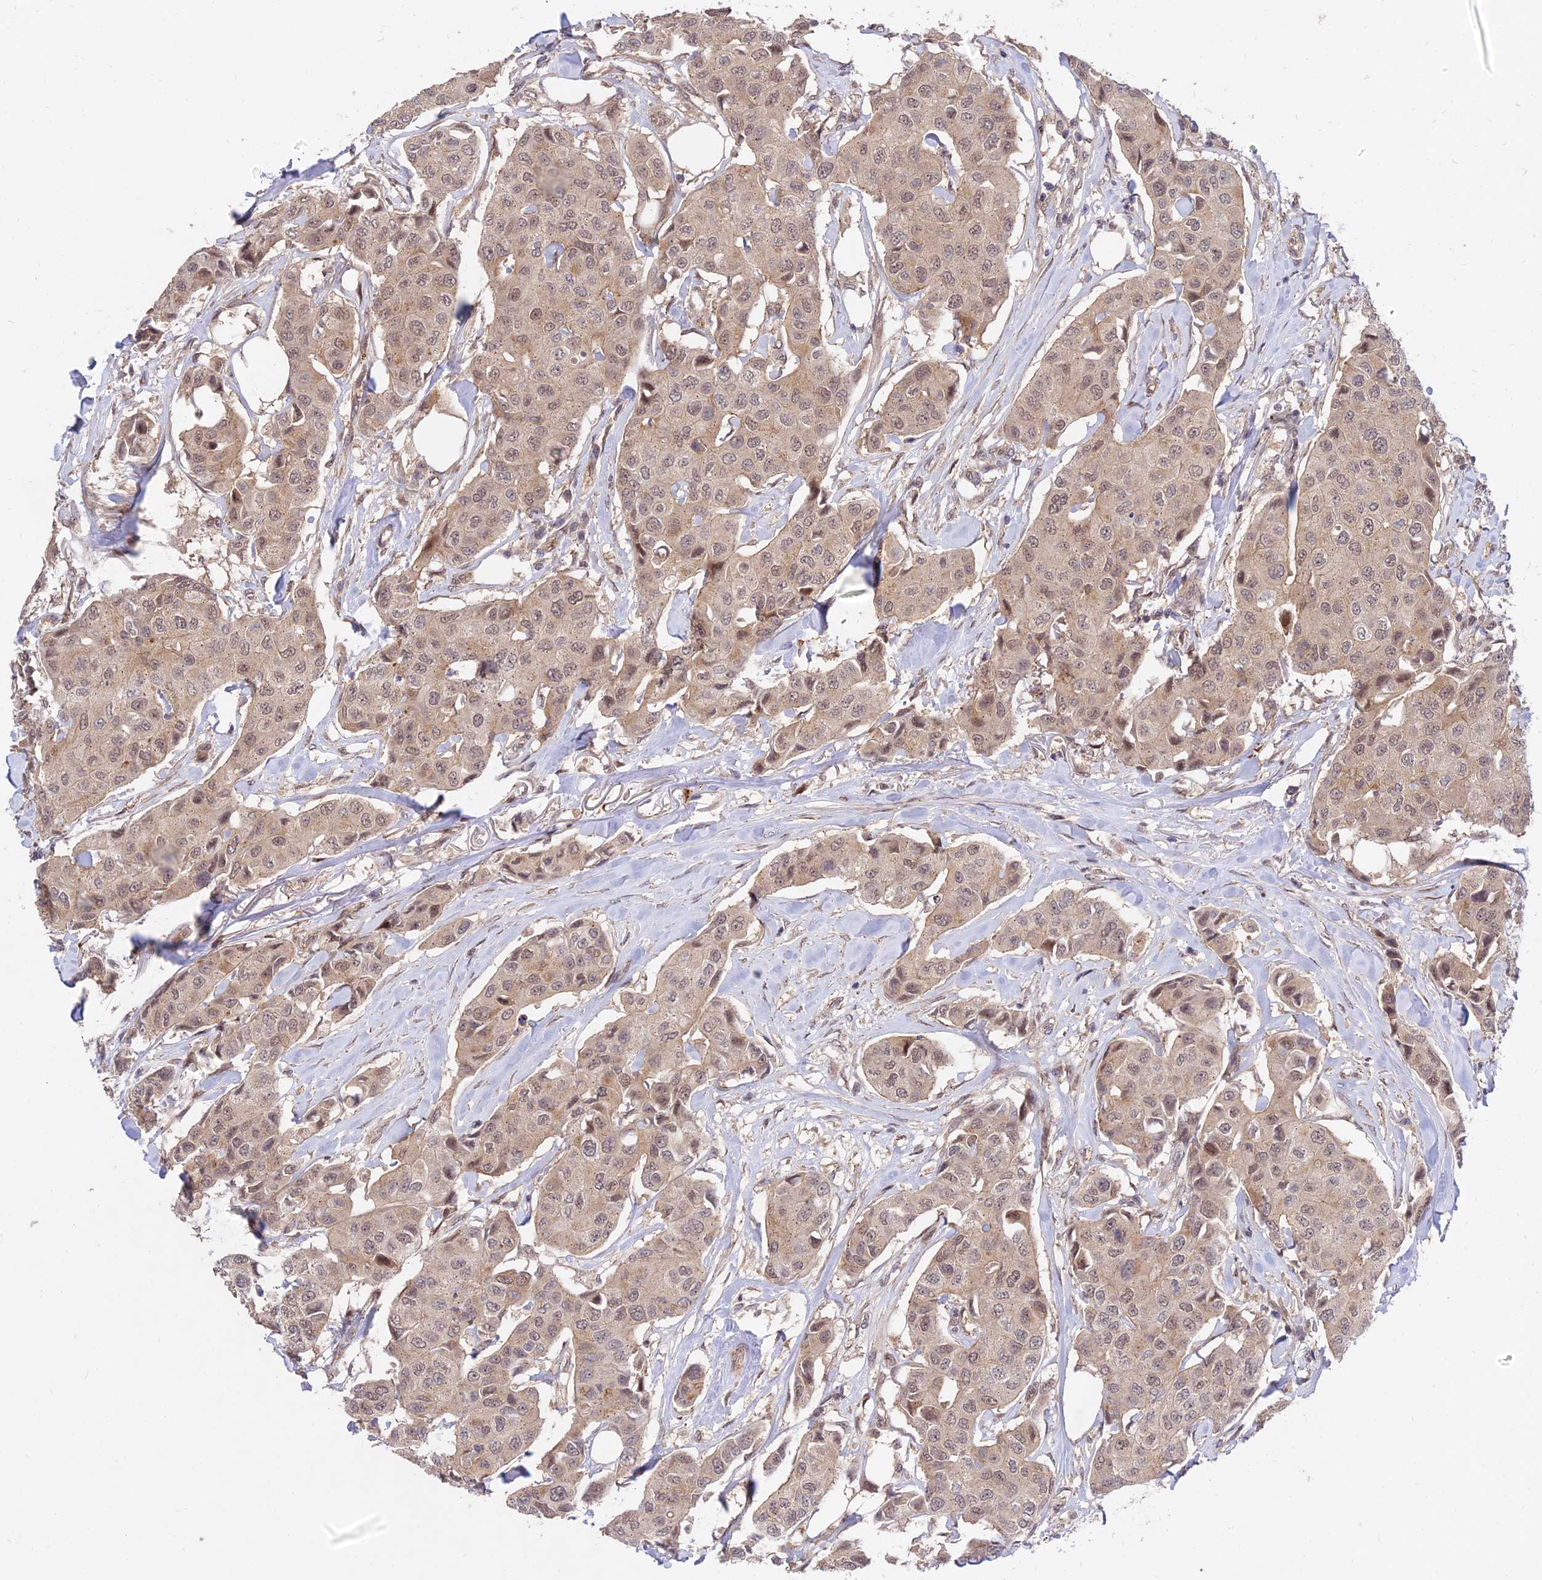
{"staining": {"intensity": "weak", "quantity": ">75%", "location": "cytoplasmic/membranous,nuclear"}, "tissue": "breast cancer", "cell_type": "Tumor cells", "image_type": "cancer", "snomed": [{"axis": "morphology", "description": "Duct carcinoma"}, {"axis": "topography", "description": "Breast"}], "caption": "Protein expression analysis of breast cancer displays weak cytoplasmic/membranous and nuclear positivity in about >75% of tumor cells. The protein is stained brown, and the nuclei are stained in blue (DAB IHC with brightfield microscopy, high magnification).", "gene": "ZNF85", "patient": {"sex": "female", "age": 80}}